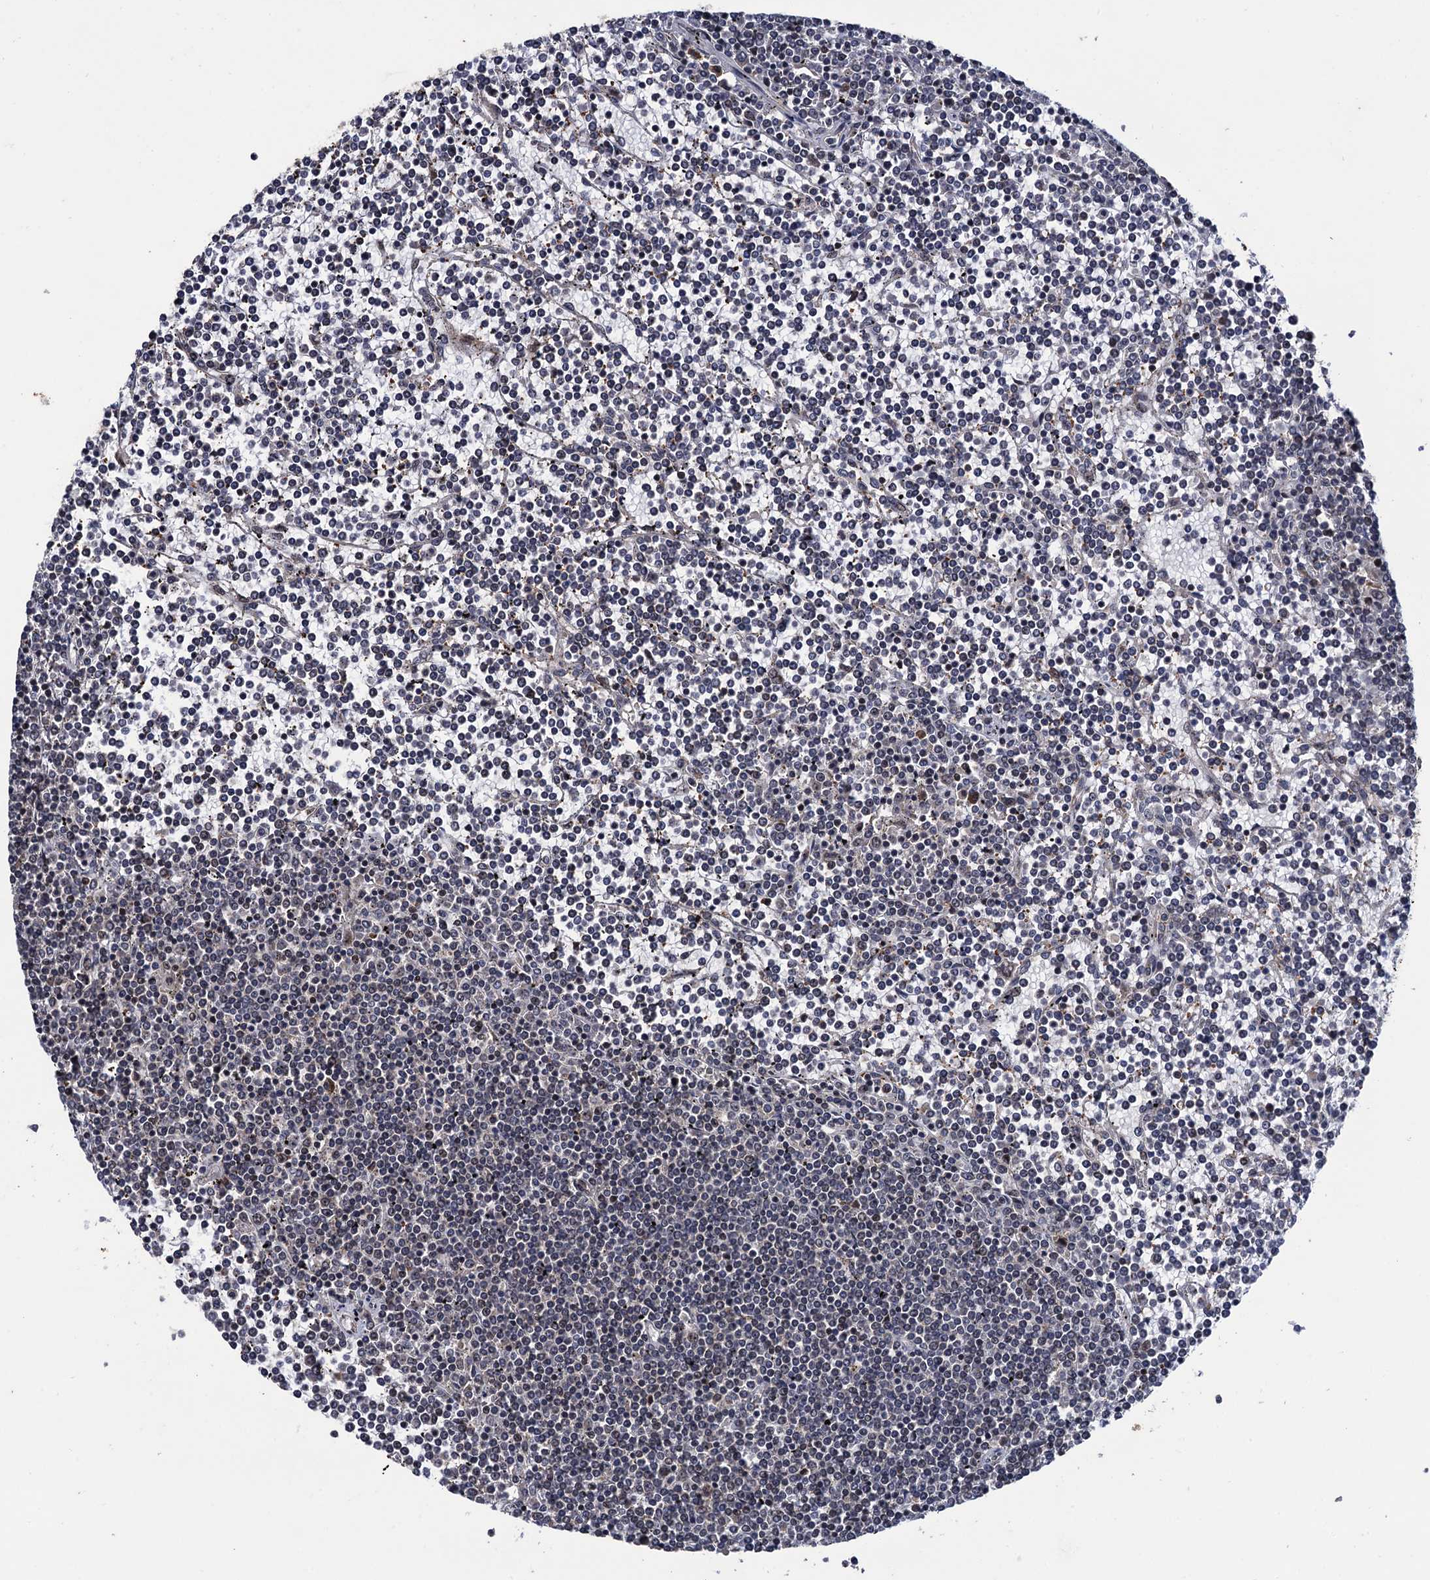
{"staining": {"intensity": "weak", "quantity": "<25%", "location": "nuclear"}, "tissue": "lymphoma", "cell_type": "Tumor cells", "image_type": "cancer", "snomed": [{"axis": "morphology", "description": "Malignant lymphoma, non-Hodgkin's type, Low grade"}, {"axis": "topography", "description": "Spleen"}], "caption": "This is an IHC photomicrograph of lymphoma. There is no staining in tumor cells.", "gene": "LRRC63", "patient": {"sex": "female", "age": 19}}